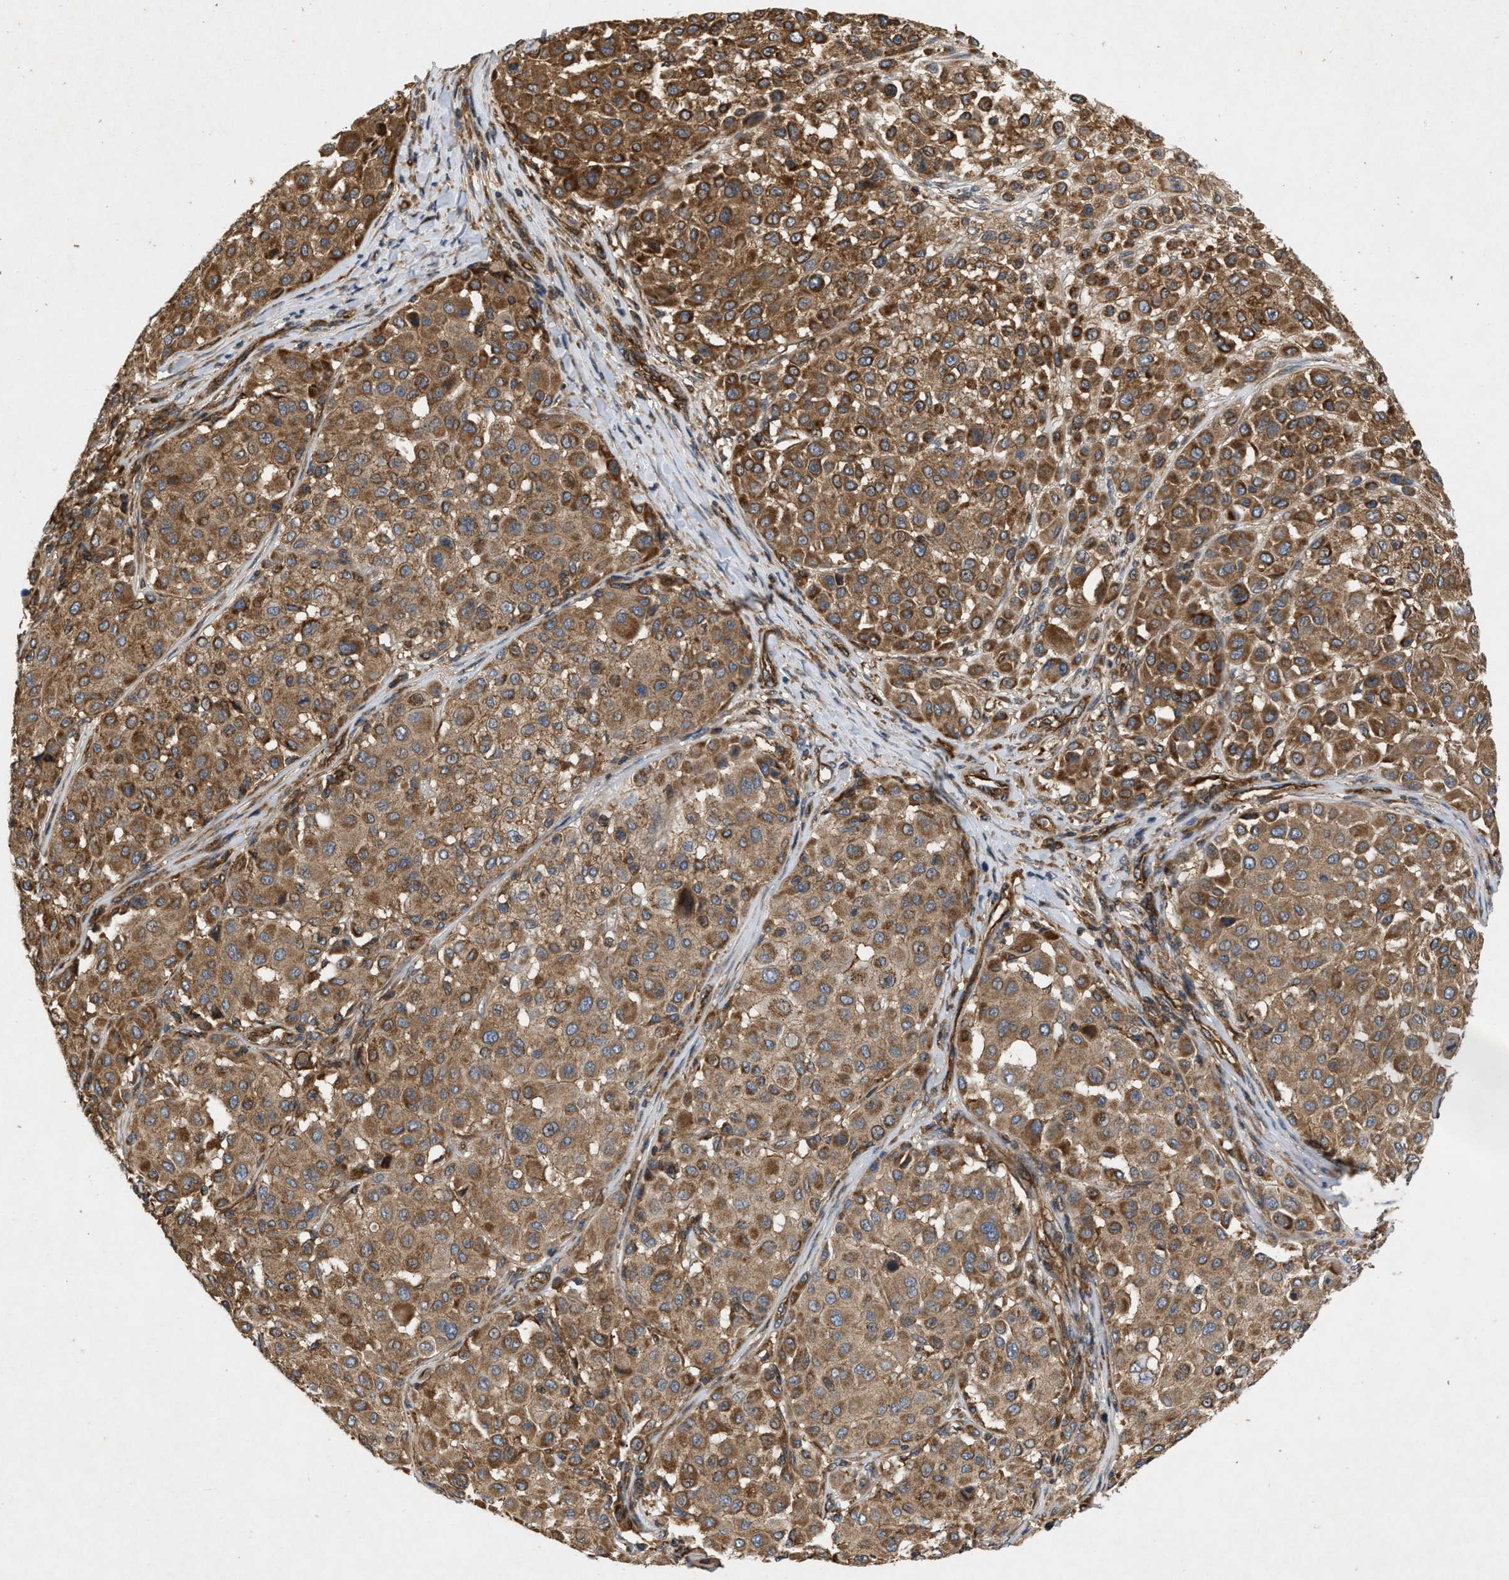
{"staining": {"intensity": "strong", "quantity": ">75%", "location": "cytoplasmic/membranous"}, "tissue": "melanoma", "cell_type": "Tumor cells", "image_type": "cancer", "snomed": [{"axis": "morphology", "description": "Malignant melanoma, Metastatic site"}, {"axis": "topography", "description": "Soft tissue"}], "caption": "Protein staining shows strong cytoplasmic/membranous positivity in approximately >75% of tumor cells in melanoma.", "gene": "GNB4", "patient": {"sex": "male", "age": 41}}